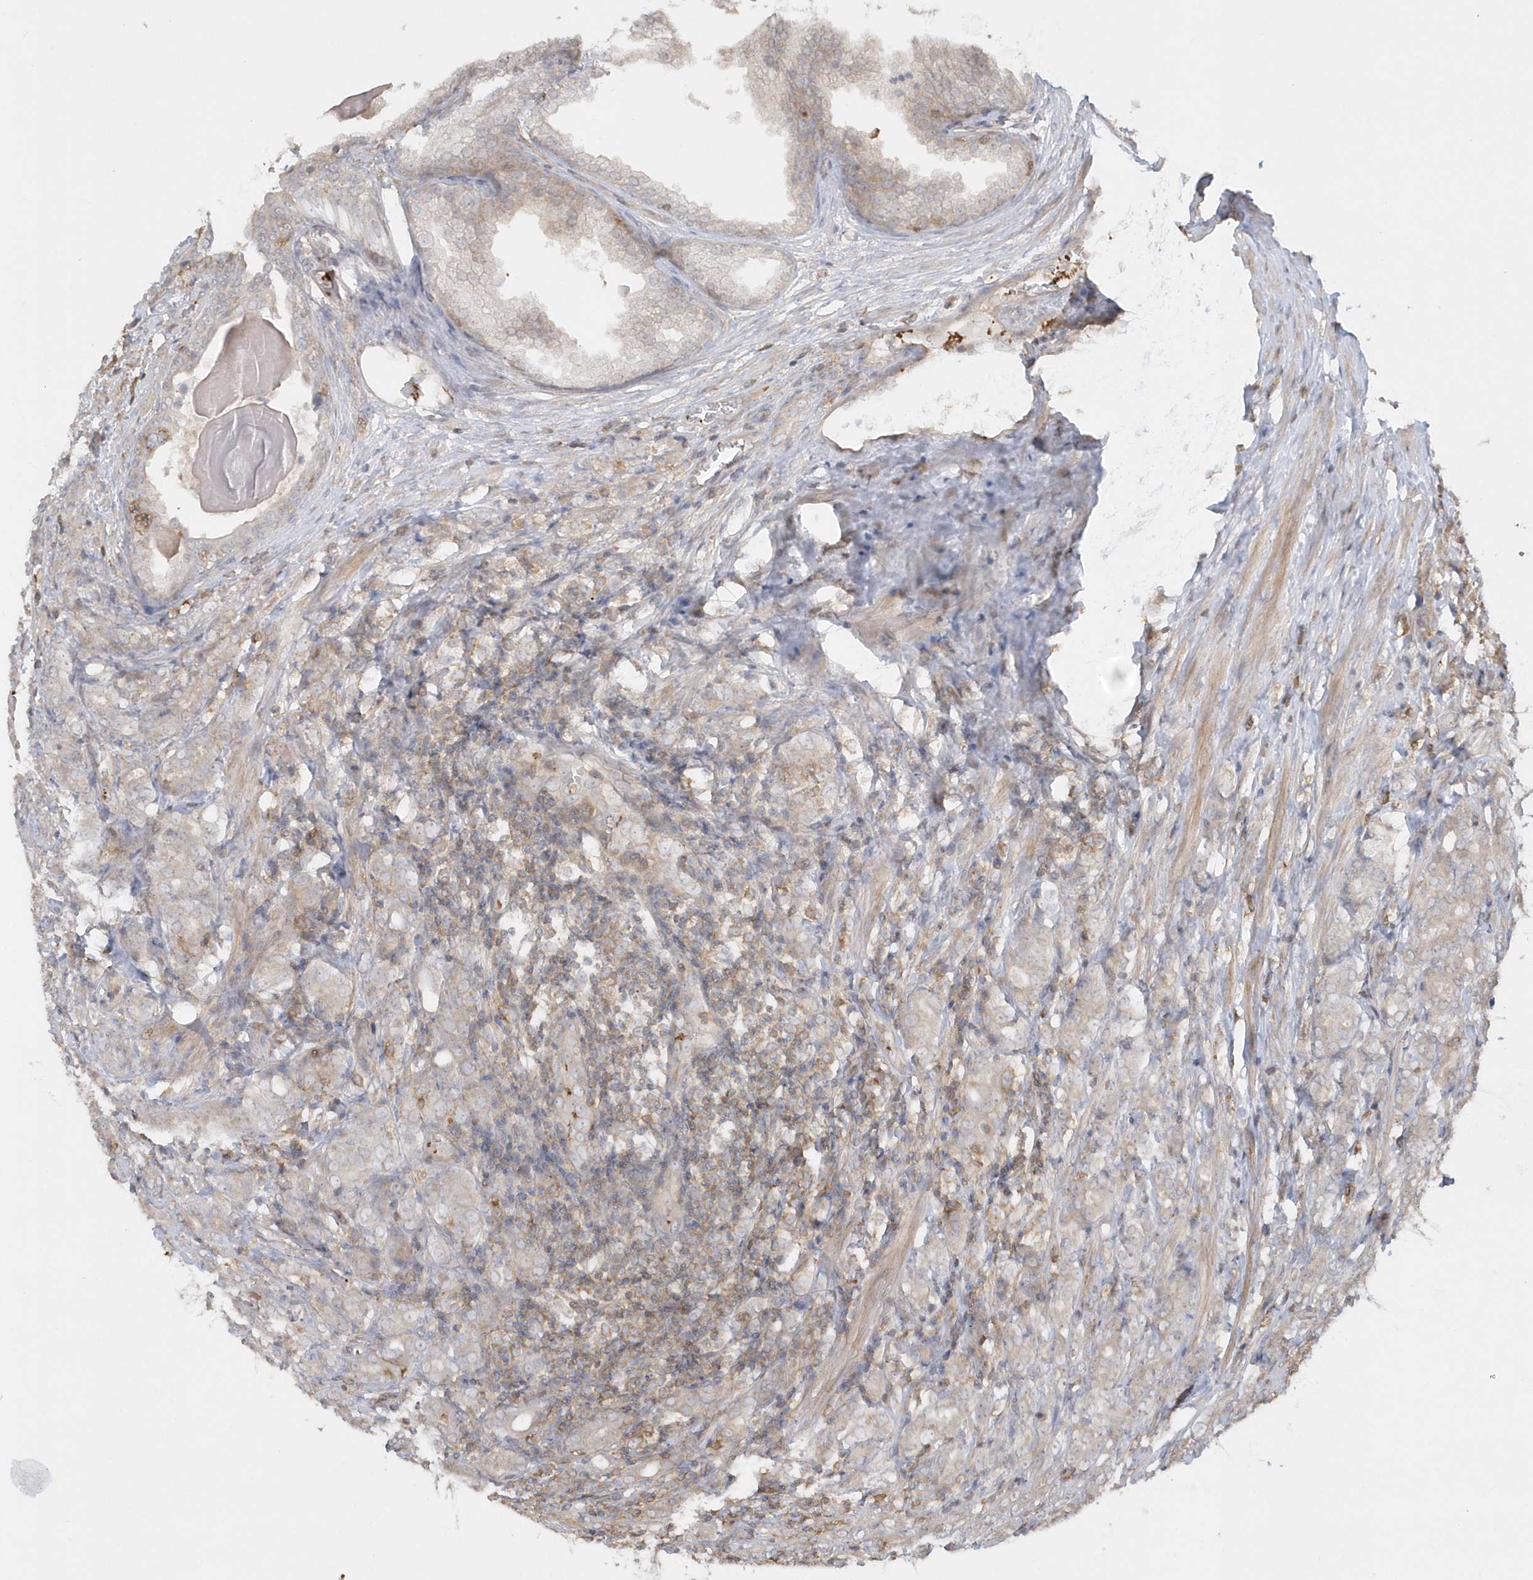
{"staining": {"intensity": "negative", "quantity": "none", "location": "none"}, "tissue": "prostate cancer", "cell_type": "Tumor cells", "image_type": "cancer", "snomed": [{"axis": "morphology", "description": "Adenocarcinoma, High grade"}, {"axis": "topography", "description": "Prostate"}], "caption": "IHC histopathology image of human prostate cancer (adenocarcinoma (high-grade)) stained for a protein (brown), which exhibits no staining in tumor cells.", "gene": "BSN", "patient": {"sex": "male", "age": 62}}